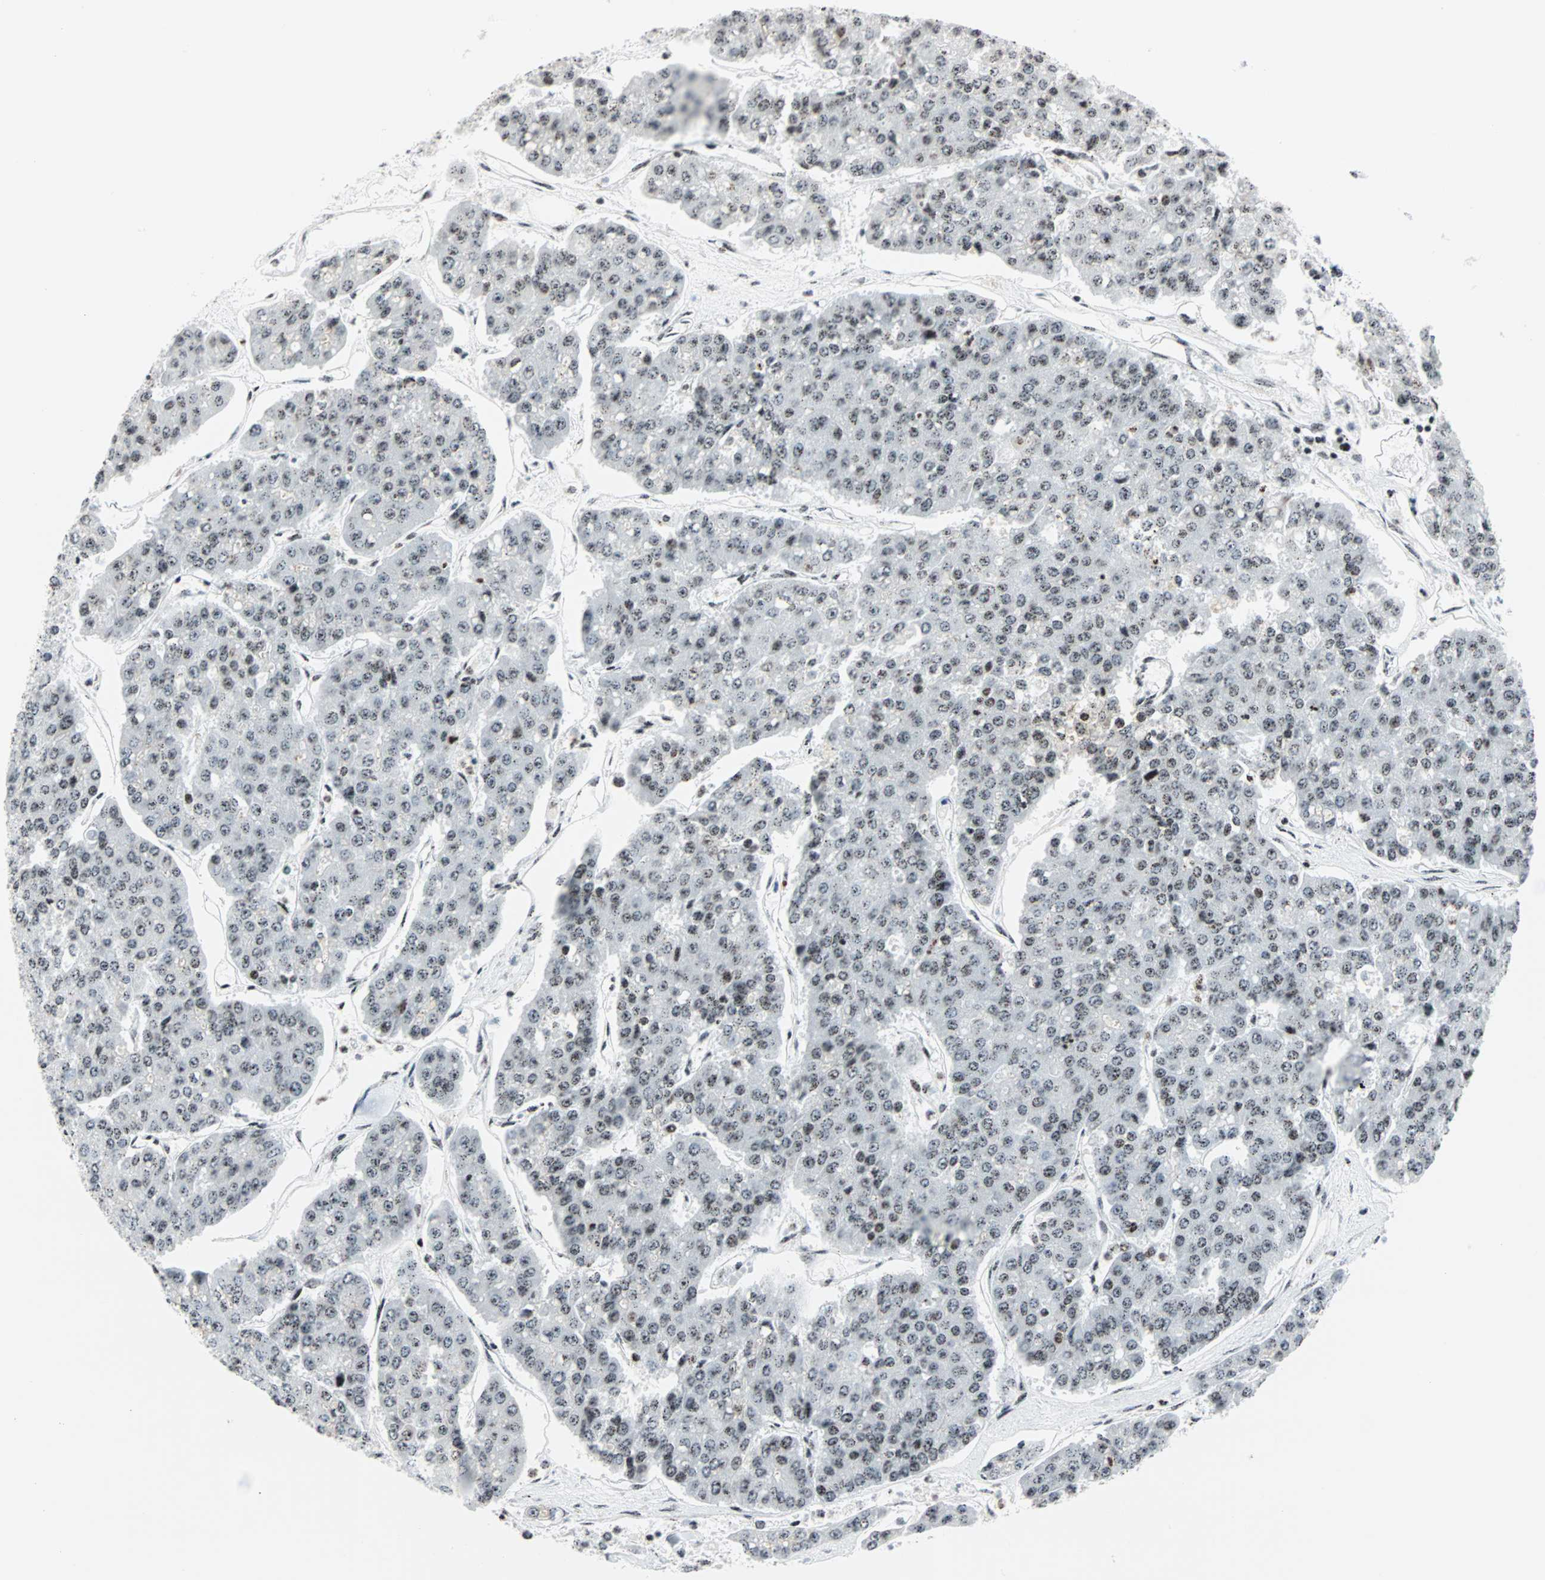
{"staining": {"intensity": "weak", "quantity": ">75%", "location": "nuclear"}, "tissue": "pancreatic cancer", "cell_type": "Tumor cells", "image_type": "cancer", "snomed": [{"axis": "morphology", "description": "Adenocarcinoma, NOS"}, {"axis": "topography", "description": "Pancreas"}], "caption": "Immunohistochemical staining of human pancreatic cancer (adenocarcinoma) shows low levels of weak nuclear protein expression in about >75% of tumor cells.", "gene": "CENPA", "patient": {"sex": "male", "age": 50}}